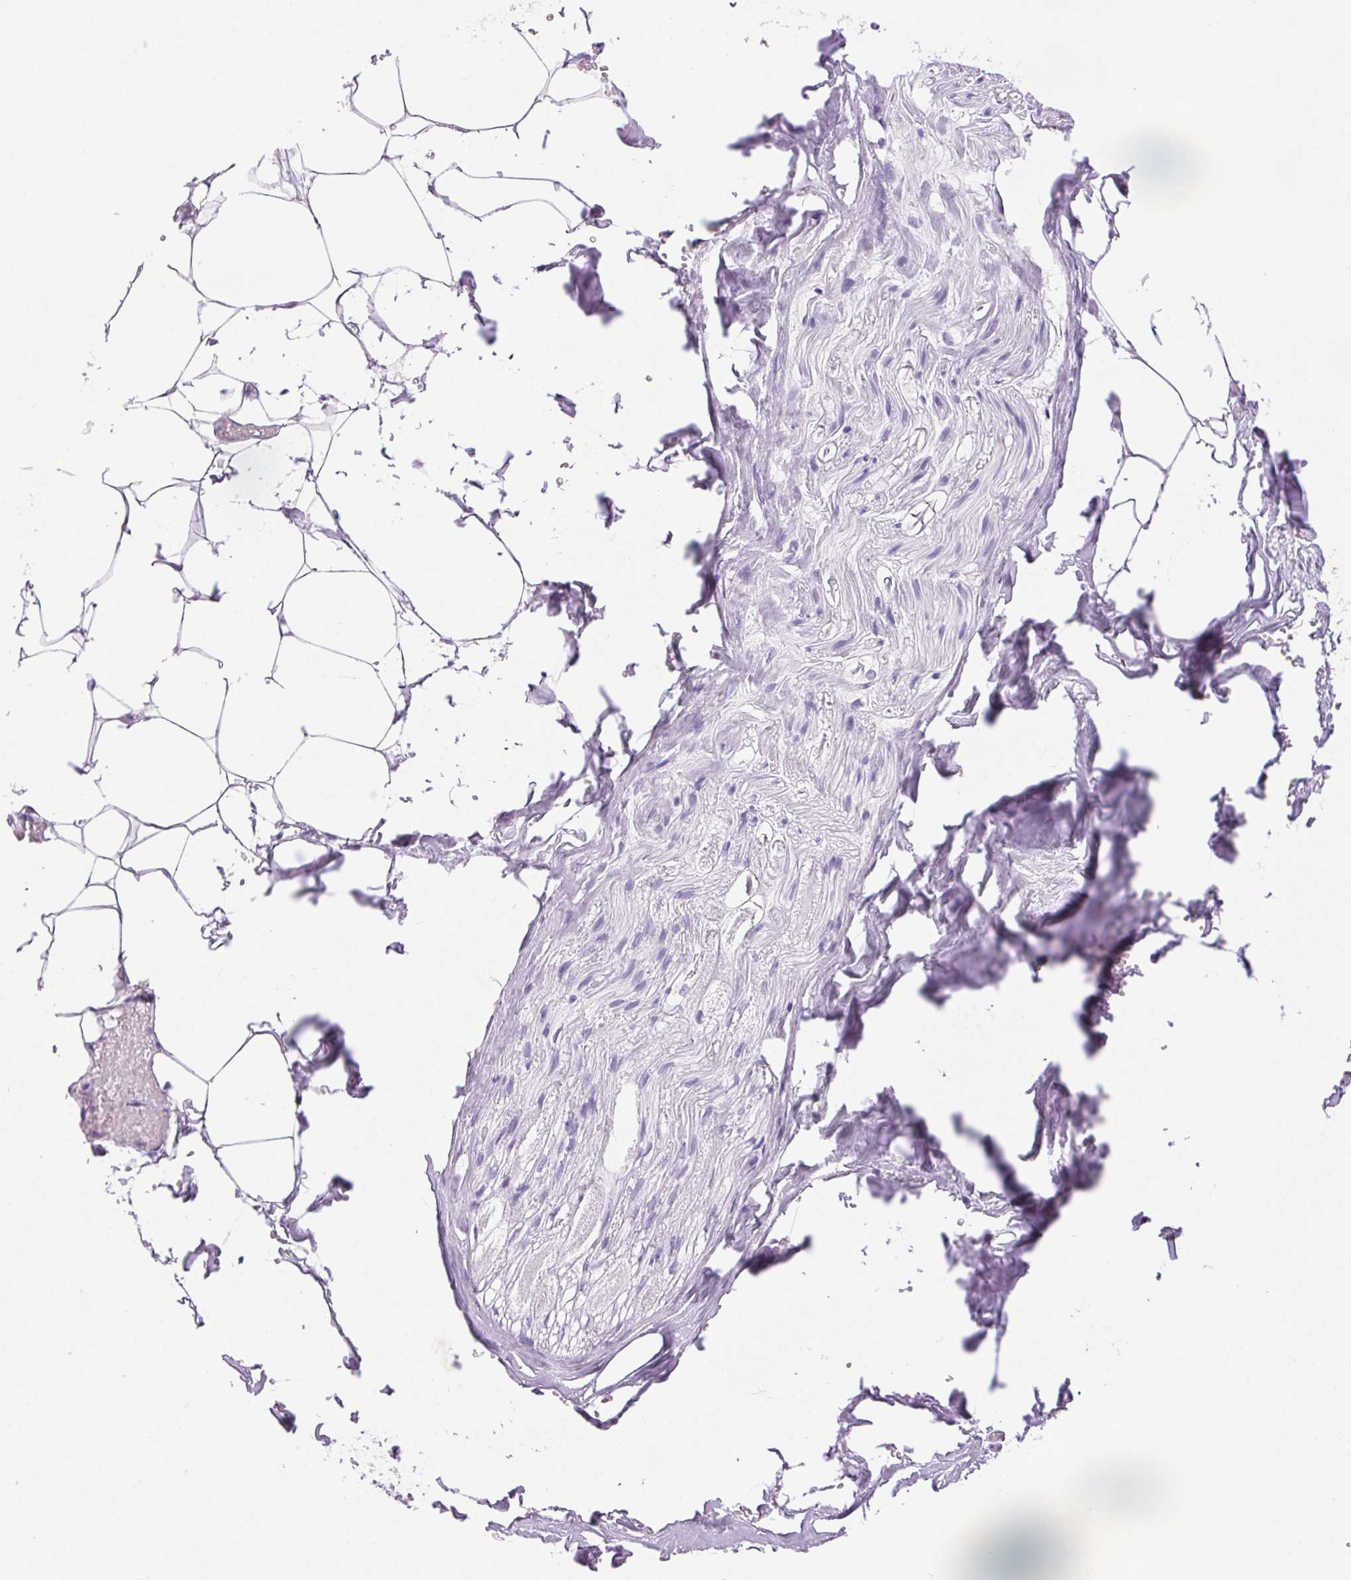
{"staining": {"intensity": "negative", "quantity": "none", "location": "none"}, "tissue": "adipose tissue", "cell_type": "Adipocytes", "image_type": "normal", "snomed": [{"axis": "morphology", "description": "Normal tissue, NOS"}, {"axis": "topography", "description": "Prostate"}, {"axis": "topography", "description": "Peripheral nerve tissue"}], "caption": "A micrograph of human adipose tissue is negative for staining in adipocytes. (DAB (3,3'-diaminobenzidine) IHC, high magnification).", "gene": "SERPINB3", "patient": {"sex": "male", "age": 55}}